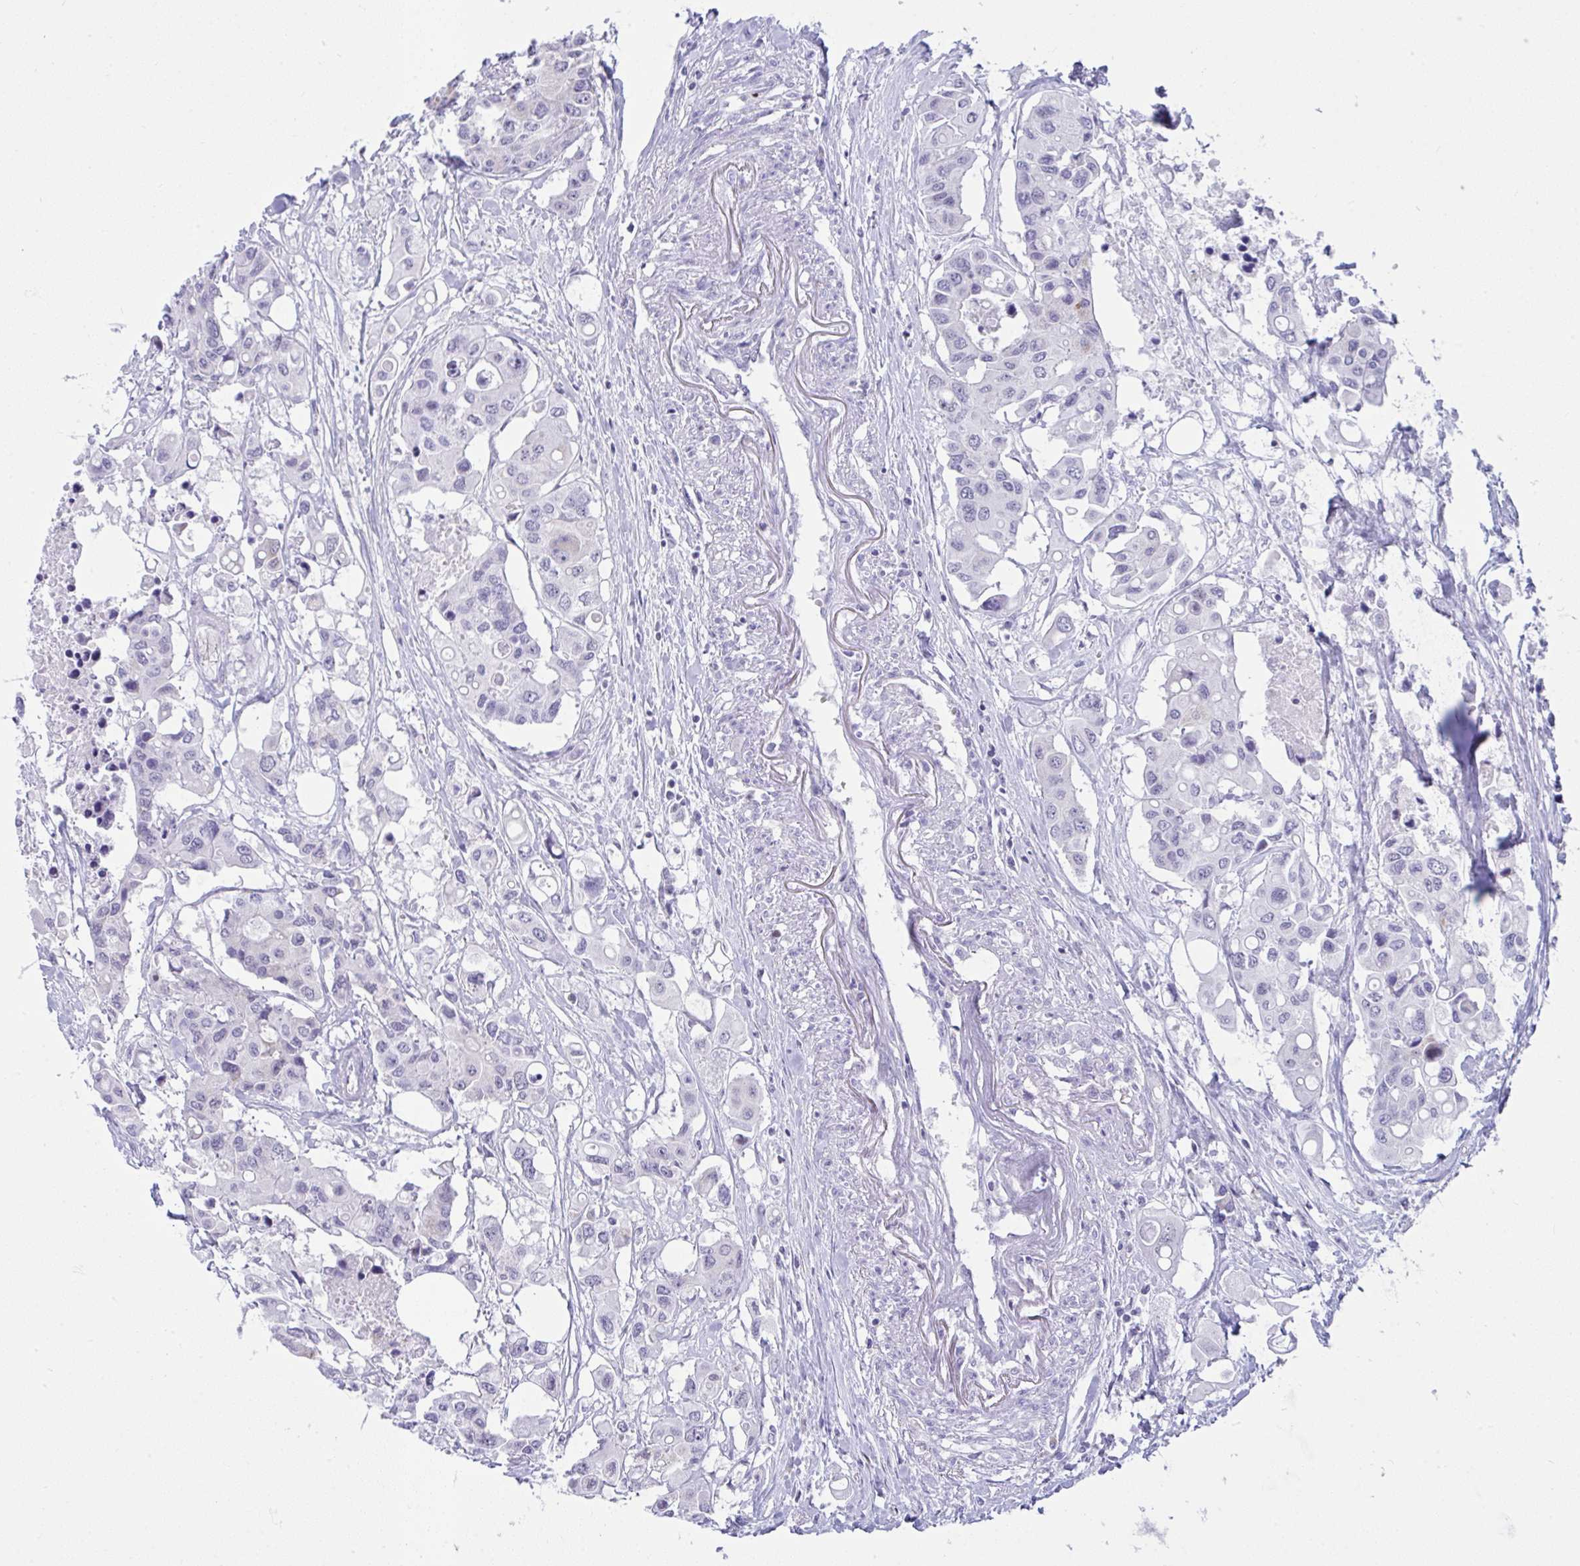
{"staining": {"intensity": "negative", "quantity": "none", "location": "none"}, "tissue": "colorectal cancer", "cell_type": "Tumor cells", "image_type": "cancer", "snomed": [{"axis": "morphology", "description": "Adenocarcinoma, NOS"}, {"axis": "topography", "description": "Colon"}], "caption": "Human adenocarcinoma (colorectal) stained for a protein using IHC exhibits no expression in tumor cells.", "gene": "PLA2G12B", "patient": {"sex": "male", "age": 77}}